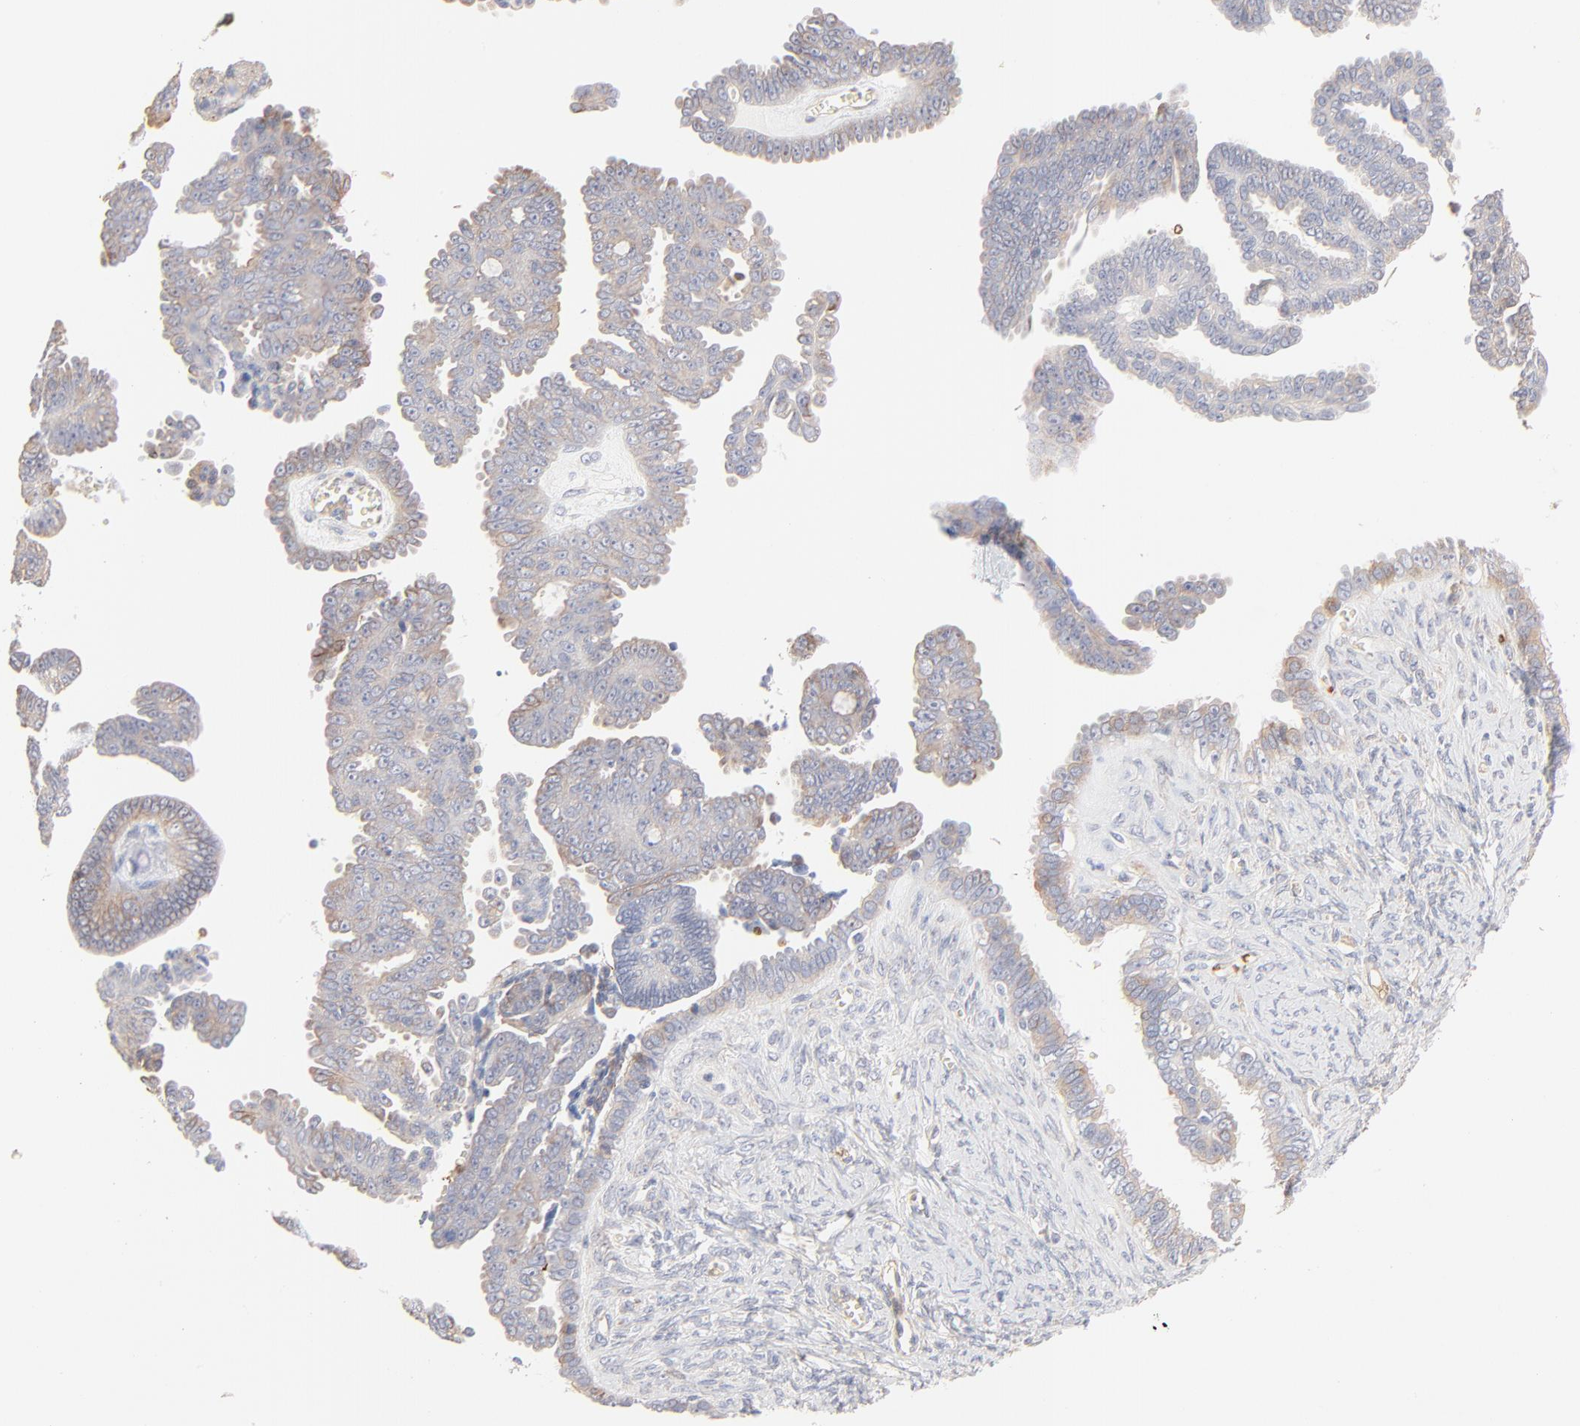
{"staining": {"intensity": "moderate", "quantity": "<25%", "location": "cytoplasmic/membranous"}, "tissue": "ovarian cancer", "cell_type": "Tumor cells", "image_type": "cancer", "snomed": [{"axis": "morphology", "description": "Cystadenocarcinoma, serous, NOS"}, {"axis": "topography", "description": "Ovary"}], "caption": "Moderate cytoplasmic/membranous staining for a protein is seen in approximately <25% of tumor cells of serous cystadenocarcinoma (ovarian) using IHC.", "gene": "SPTB", "patient": {"sex": "female", "age": 71}}